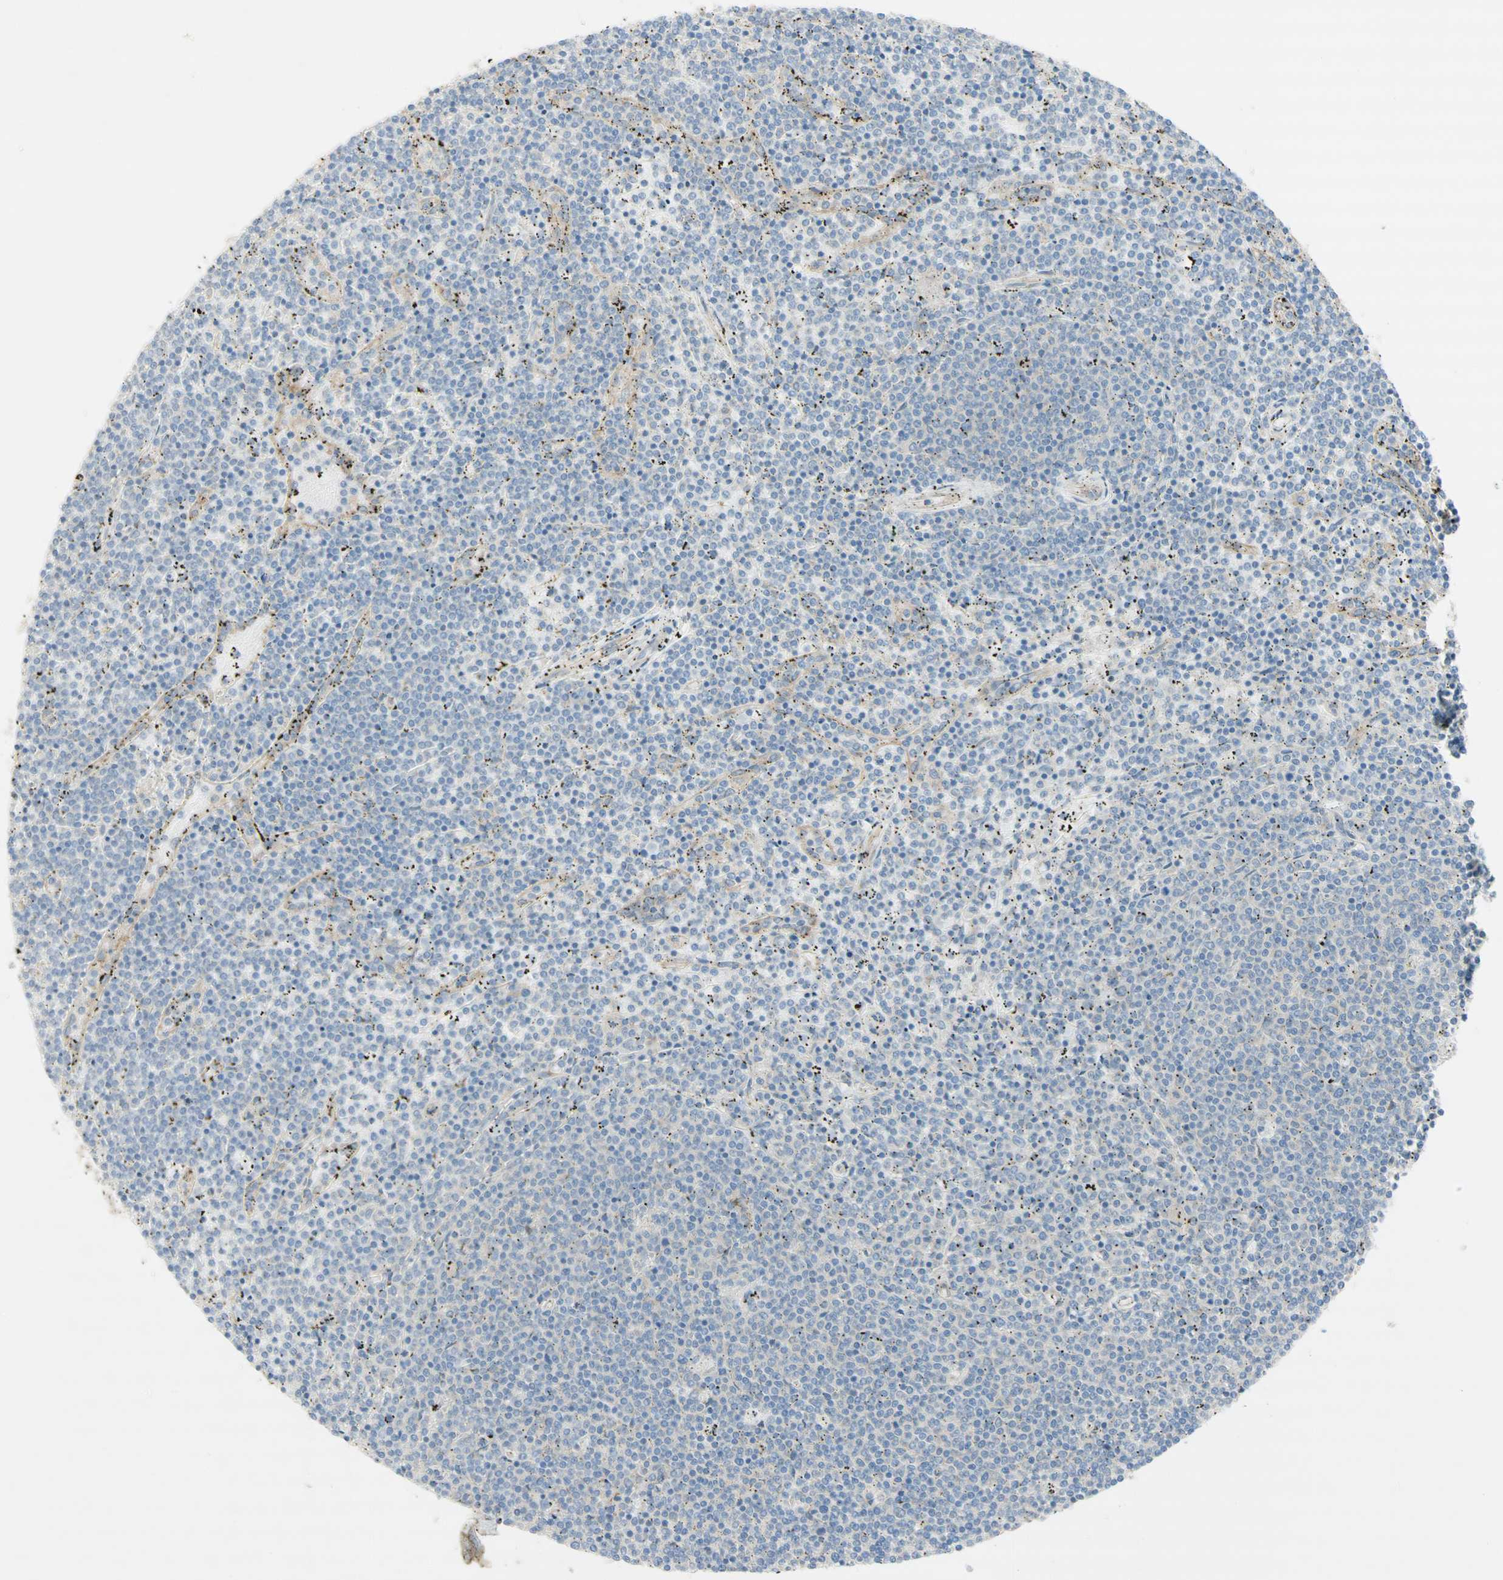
{"staining": {"intensity": "negative", "quantity": "none", "location": "none"}, "tissue": "lymphoma", "cell_type": "Tumor cells", "image_type": "cancer", "snomed": [{"axis": "morphology", "description": "Malignant lymphoma, non-Hodgkin's type, Low grade"}, {"axis": "topography", "description": "Spleen"}], "caption": "The image exhibits no staining of tumor cells in malignant lymphoma, non-Hodgkin's type (low-grade).", "gene": "DYNC1H1", "patient": {"sex": "female", "age": 50}}